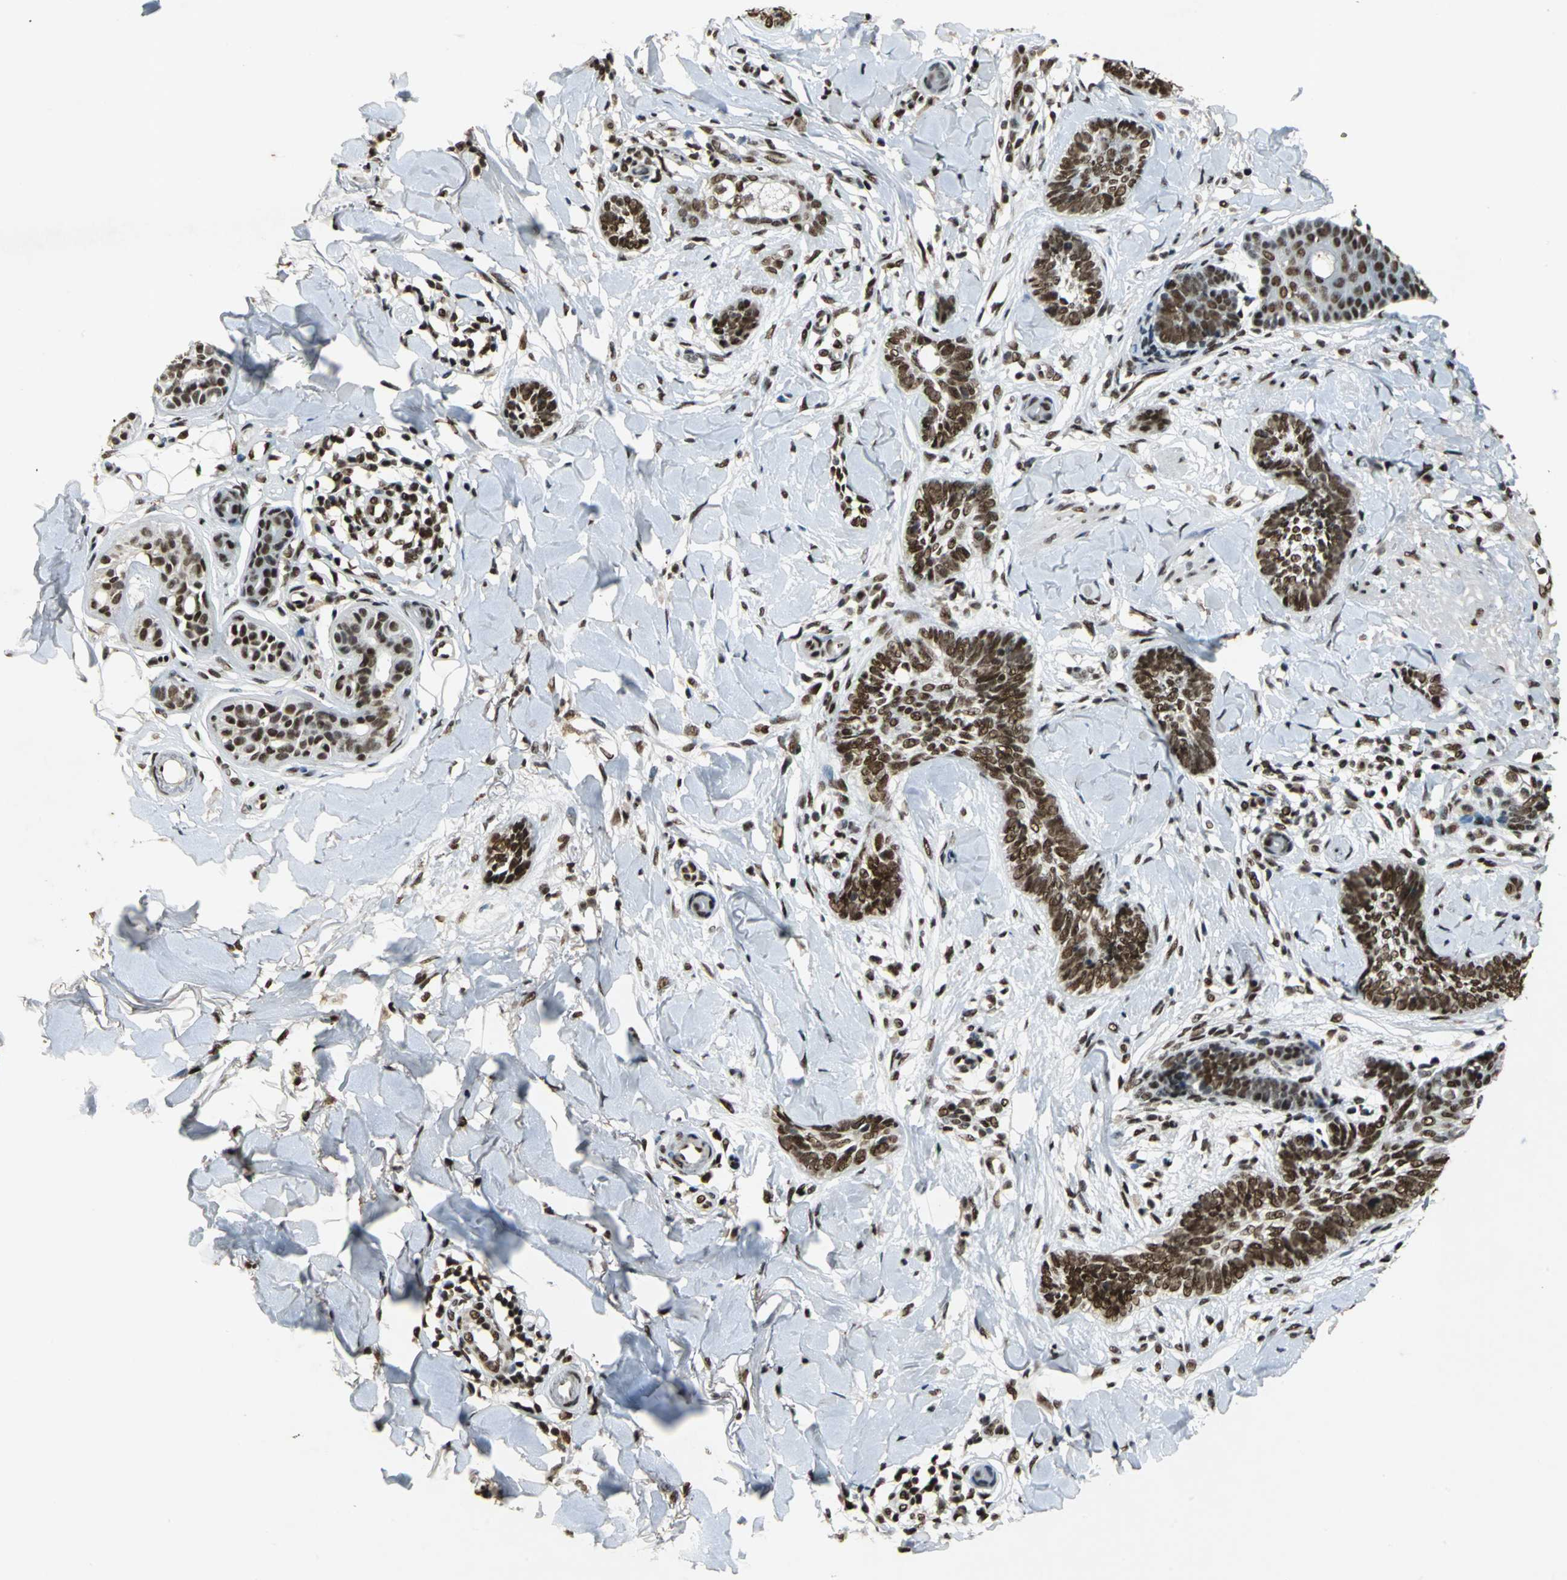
{"staining": {"intensity": "strong", "quantity": ">75%", "location": "nuclear"}, "tissue": "skin cancer", "cell_type": "Tumor cells", "image_type": "cancer", "snomed": [{"axis": "morphology", "description": "Normal tissue, NOS"}, {"axis": "morphology", "description": "Basal cell carcinoma"}, {"axis": "topography", "description": "Skin"}], "caption": "Immunohistochemistry photomicrograph of neoplastic tissue: skin cancer (basal cell carcinoma) stained using immunohistochemistry (IHC) reveals high levels of strong protein expression localized specifically in the nuclear of tumor cells, appearing as a nuclear brown color.", "gene": "MTA2", "patient": {"sex": "female", "age": 61}}